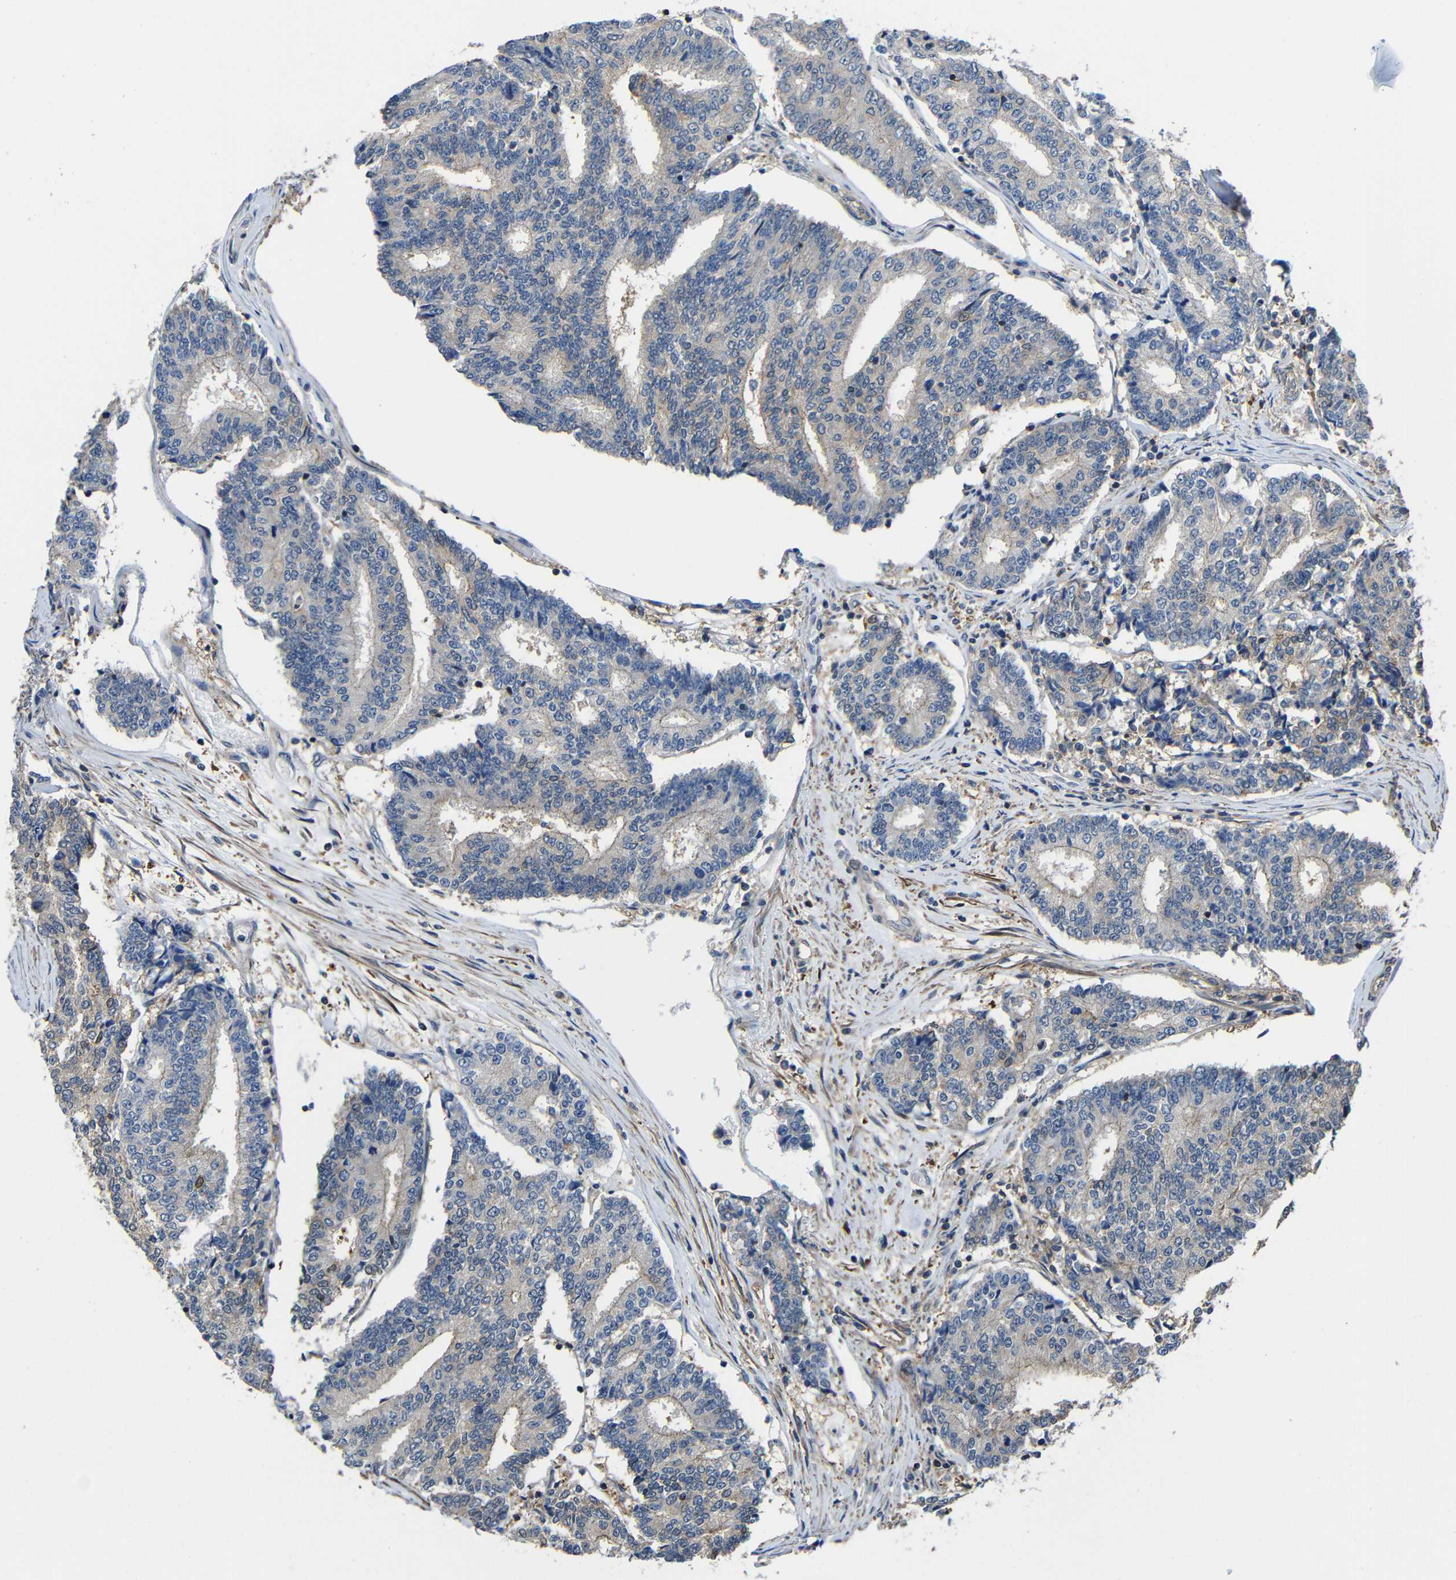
{"staining": {"intensity": "weak", "quantity": "25%-75%", "location": "cytoplasmic/membranous"}, "tissue": "prostate cancer", "cell_type": "Tumor cells", "image_type": "cancer", "snomed": [{"axis": "morphology", "description": "Normal tissue, NOS"}, {"axis": "morphology", "description": "Adenocarcinoma, High grade"}, {"axis": "topography", "description": "Prostate"}, {"axis": "topography", "description": "Seminal veicle"}], "caption": "Immunohistochemistry image of neoplastic tissue: prostate cancer (high-grade adenocarcinoma) stained using IHC displays low levels of weak protein expression localized specifically in the cytoplasmic/membranous of tumor cells, appearing as a cytoplasmic/membranous brown color.", "gene": "GDI1", "patient": {"sex": "male", "age": 55}}